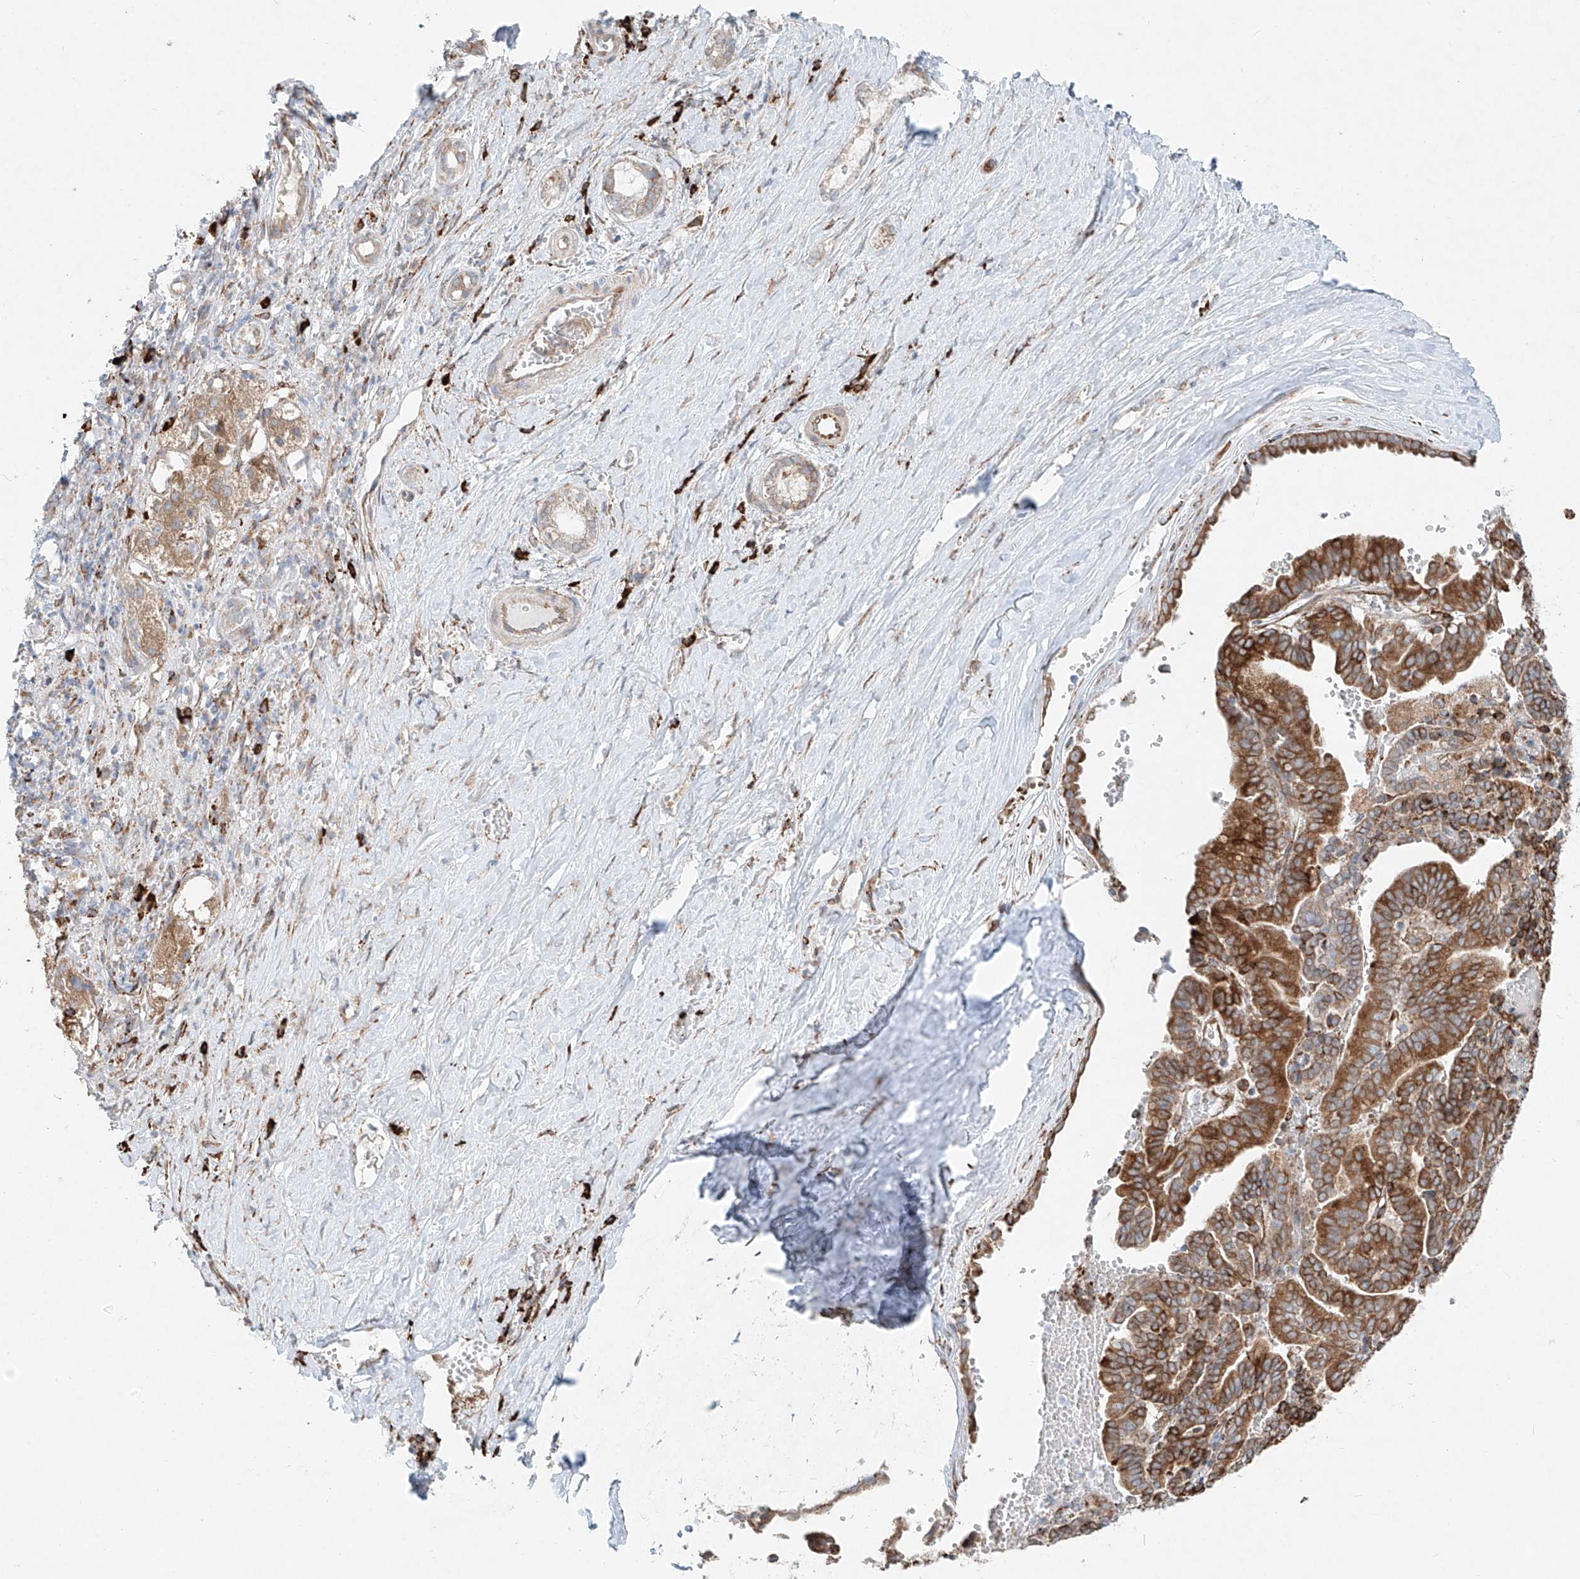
{"staining": {"intensity": "moderate", "quantity": ">75%", "location": "cytoplasmic/membranous"}, "tissue": "liver cancer", "cell_type": "Tumor cells", "image_type": "cancer", "snomed": [{"axis": "morphology", "description": "Cholangiocarcinoma"}, {"axis": "topography", "description": "Liver"}], "caption": "Immunohistochemical staining of human liver cholangiocarcinoma displays moderate cytoplasmic/membranous protein staining in approximately >75% of tumor cells. Nuclei are stained in blue.", "gene": "EIPR1", "patient": {"sex": "female", "age": 75}}